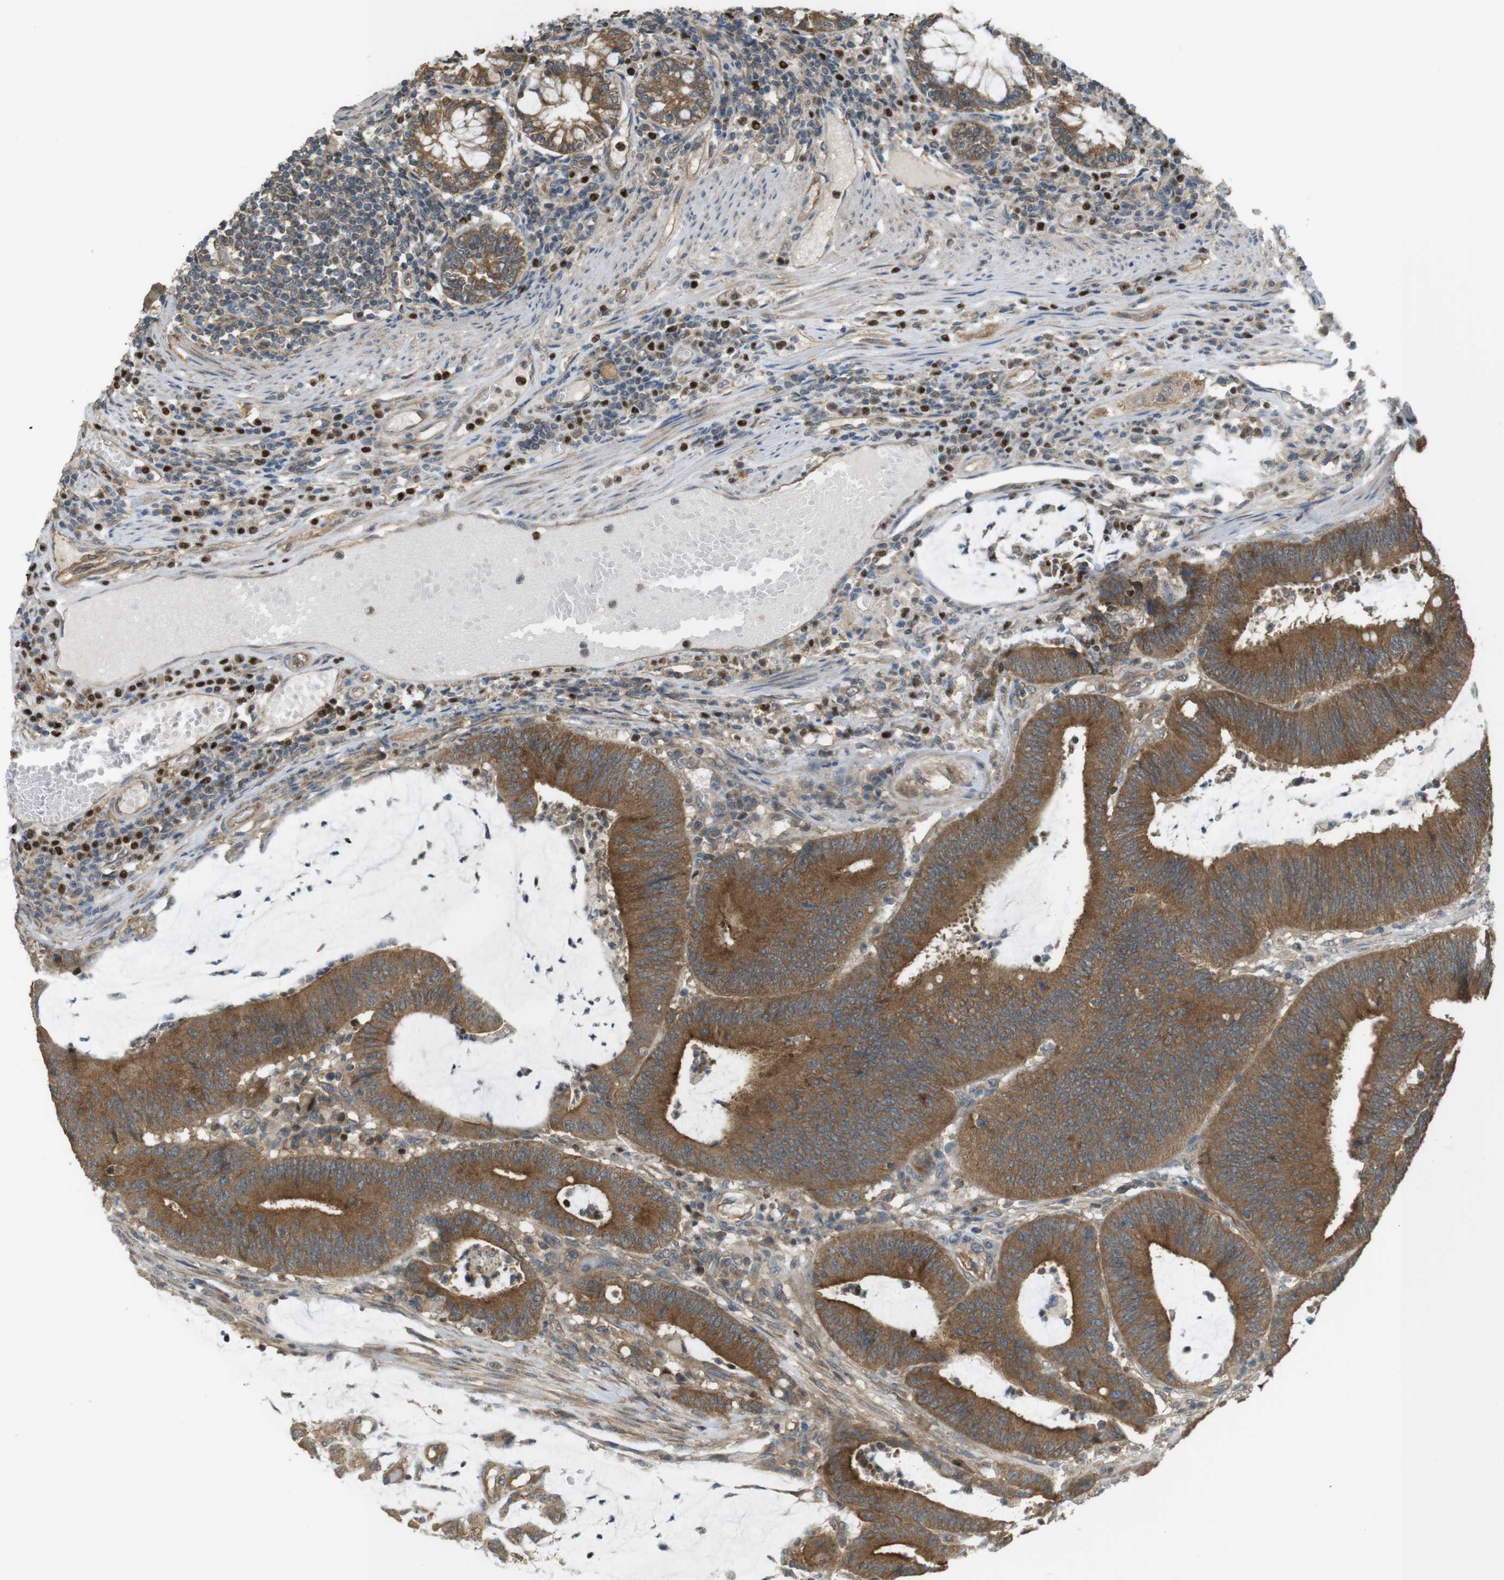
{"staining": {"intensity": "moderate", "quantity": ">75%", "location": "cytoplasmic/membranous"}, "tissue": "colorectal cancer", "cell_type": "Tumor cells", "image_type": "cancer", "snomed": [{"axis": "morphology", "description": "Adenocarcinoma, NOS"}, {"axis": "topography", "description": "Rectum"}], "caption": "Immunohistochemistry photomicrograph of human colorectal cancer (adenocarcinoma) stained for a protein (brown), which demonstrates medium levels of moderate cytoplasmic/membranous positivity in about >75% of tumor cells.", "gene": "ZDHHC20", "patient": {"sex": "female", "age": 66}}